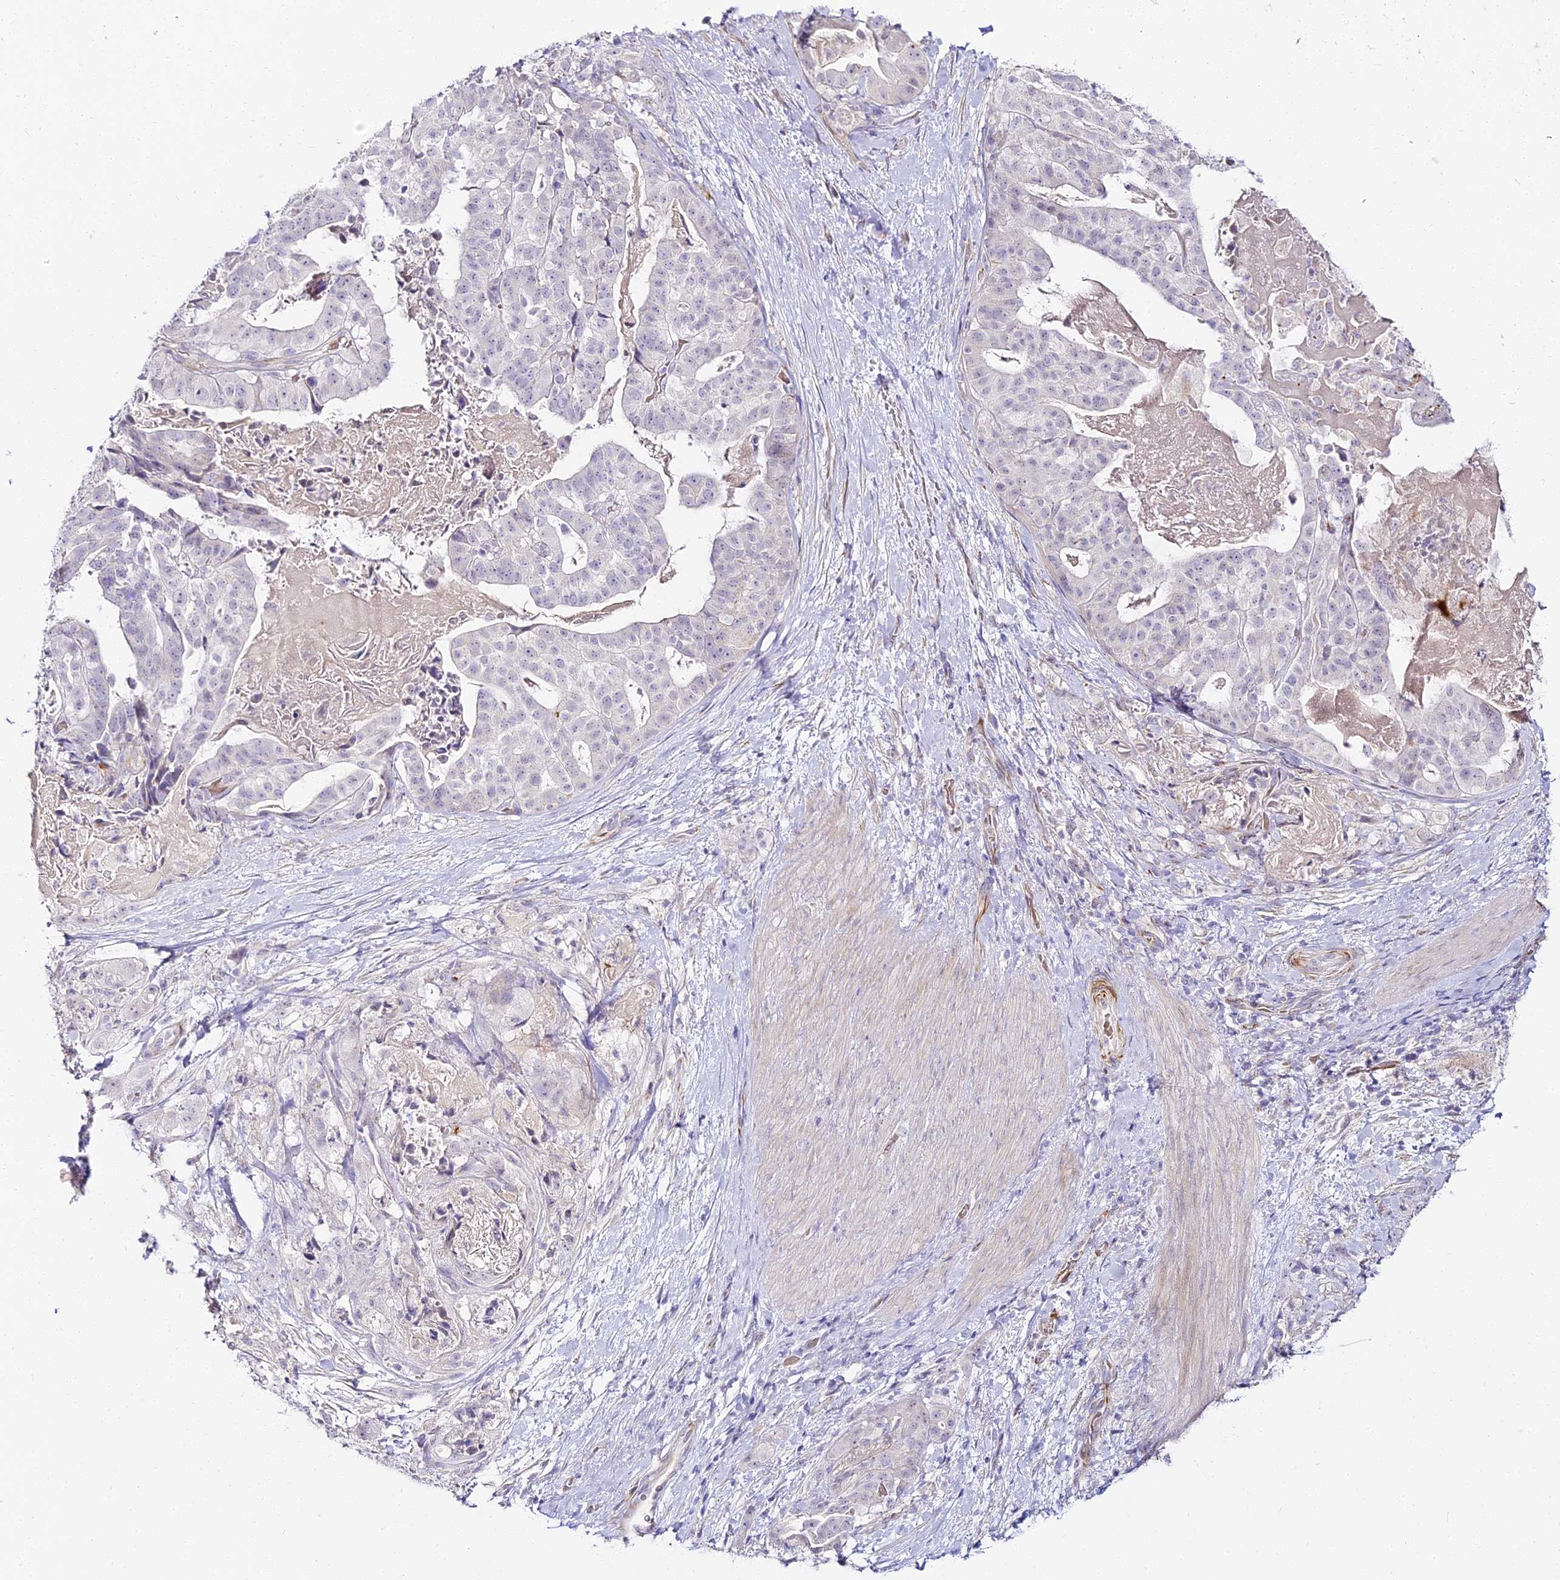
{"staining": {"intensity": "negative", "quantity": "none", "location": "none"}, "tissue": "stomach cancer", "cell_type": "Tumor cells", "image_type": "cancer", "snomed": [{"axis": "morphology", "description": "Adenocarcinoma, NOS"}, {"axis": "topography", "description": "Stomach"}], "caption": "Protein analysis of stomach adenocarcinoma demonstrates no significant staining in tumor cells. Nuclei are stained in blue.", "gene": "ALPG", "patient": {"sex": "male", "age": 48}}